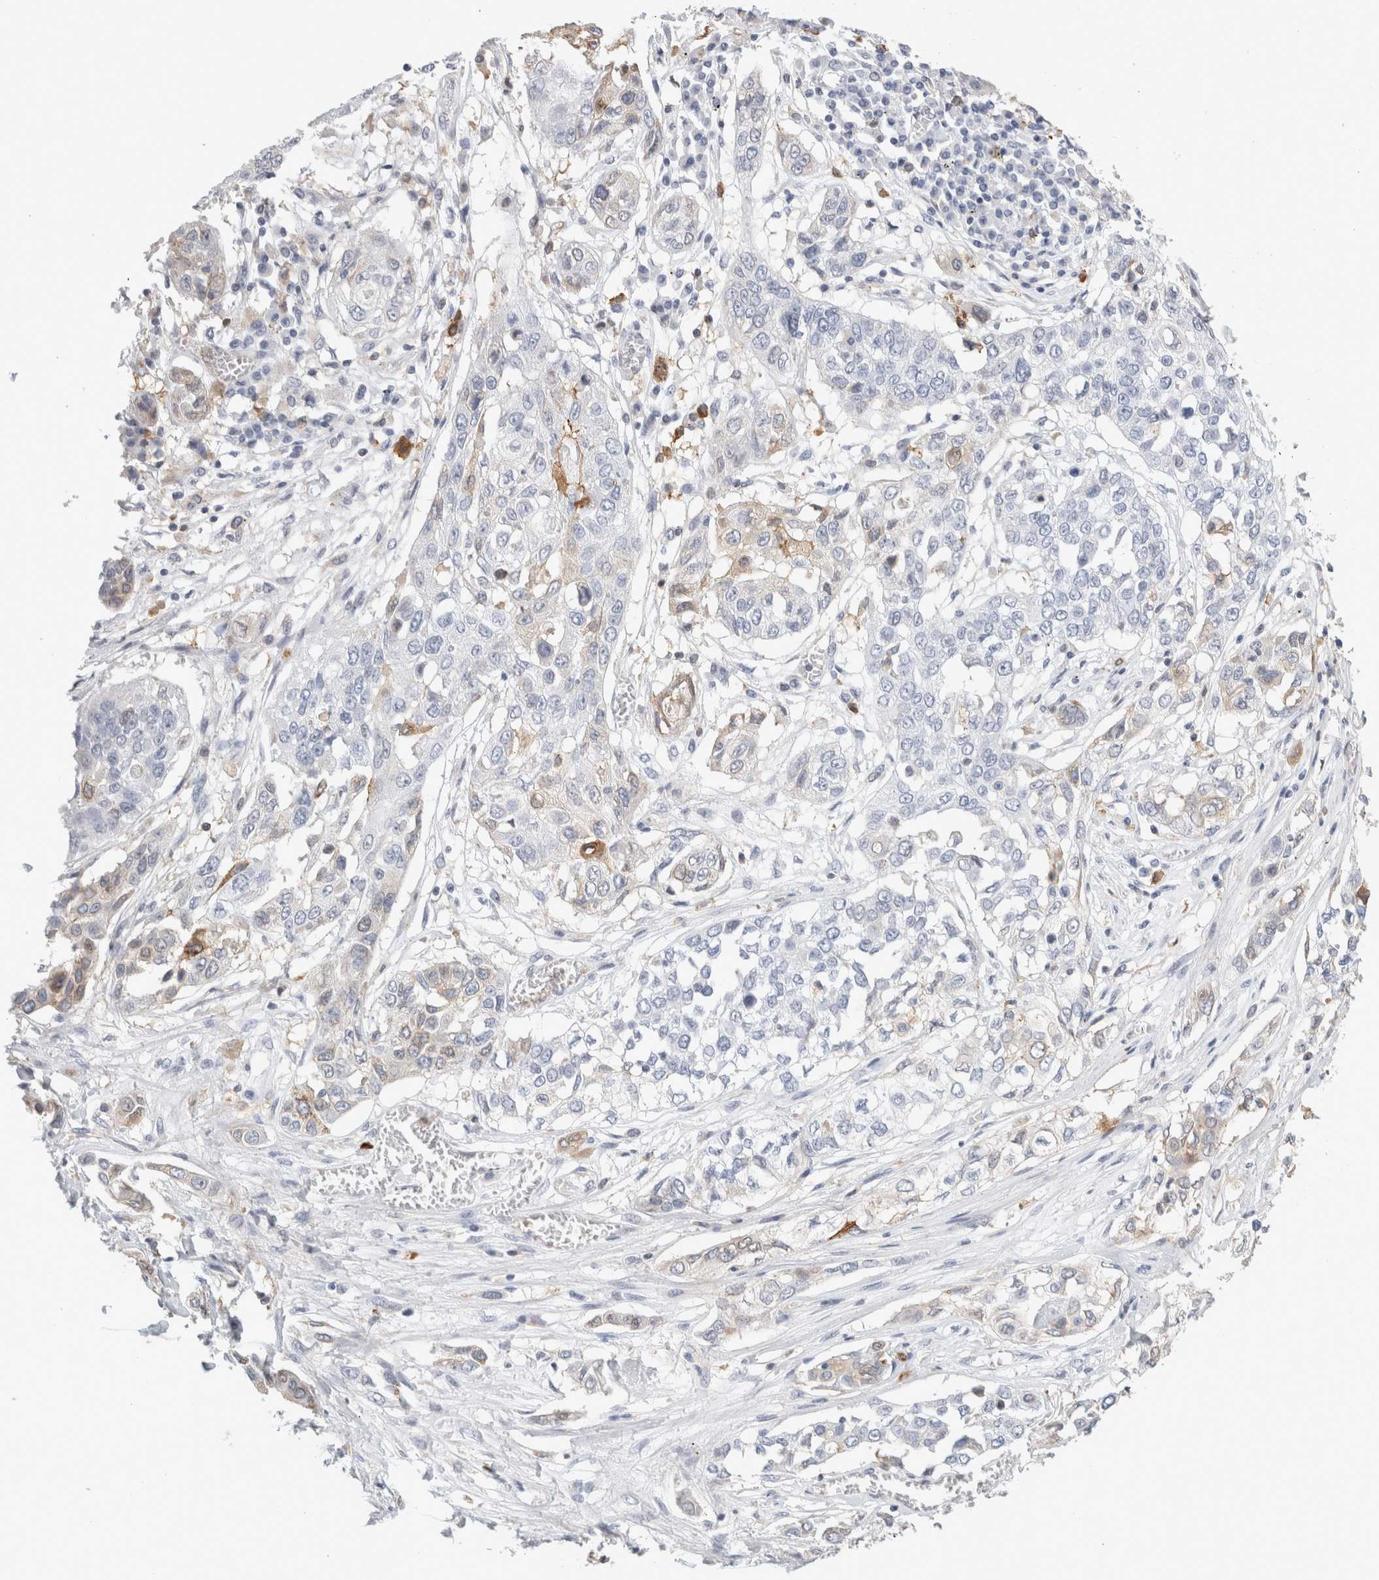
{"staining": {"intensity": "negative", "quantity": "none", "location": "none"}, "tissue": "lung cancer", "cell_type": "Tumor cells", "image_type": "cancer", "snomed": [{"axis": "morphology", "description": "Squamous cell carcinoma, NOS"}, {"axis": "topography", "description": "Lung"}], "caption": "Immunohistochemistry (IHC) micrograph of neoplastic tissue: lung cancer stained with DAB (3,3'-diaminobenzidine) shows no significant protein expression in tumor cells.", "gene": "P2RY2", "patient": {"sex": "male", "age": 71}}